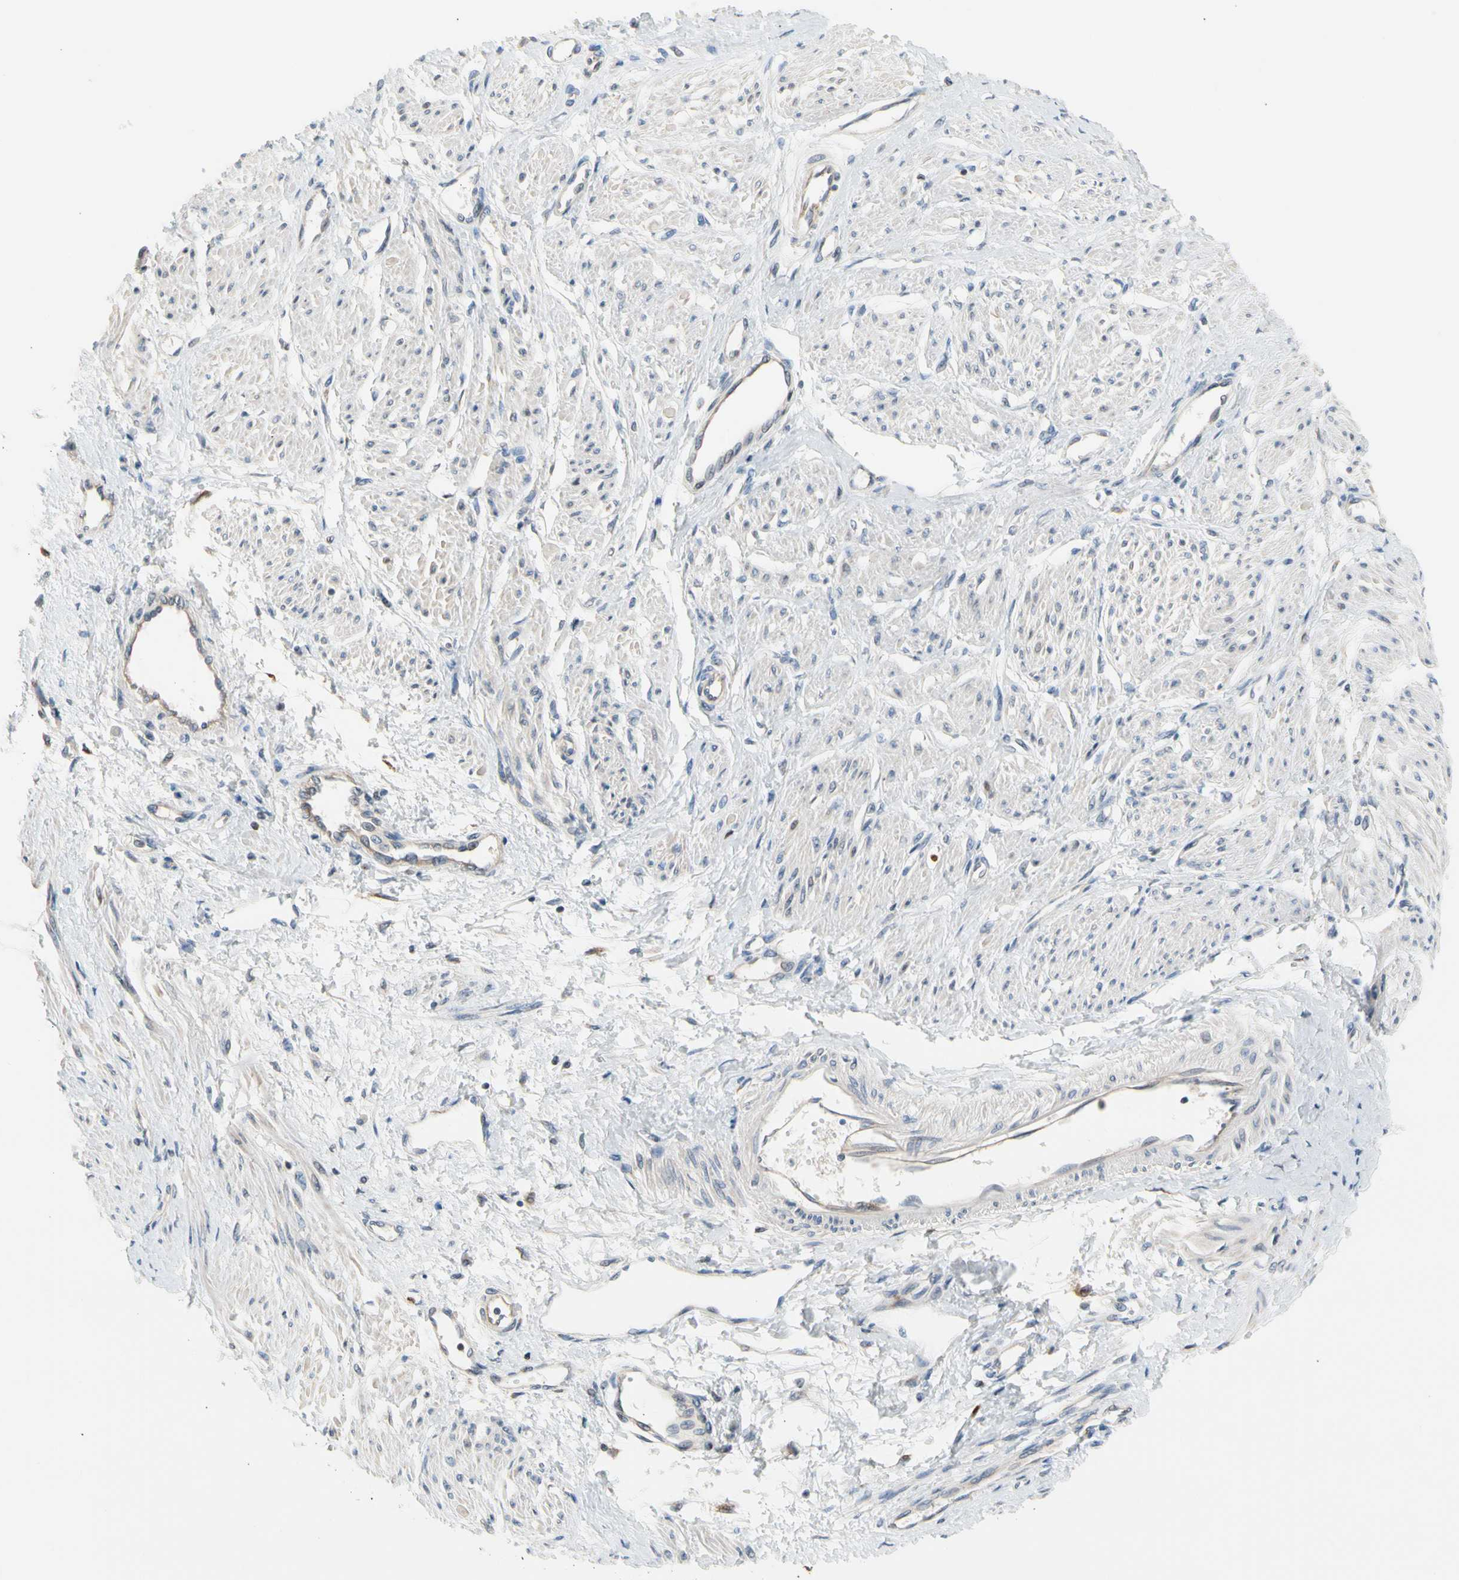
{"staining": {"intensity": "negative", "quantity": "none", "location": "none"}, "tissue": "smooth muscle", "cell_type": "Smooth muscle cells", "image_type": "normal", "snomed": [{"axis": "morphology", "description": "Normal tissue, NOS"}, {"axis": "topography", "description": "Smooth muscle"}, {"axis": "topography", "description": "Uterus"}], "caption": "A histopathology image of smooth muscle stained for a protein reveals no brown staining in smooth muscle cells. Brightfield microscopy of immunohistochemistry (IHC) stained with DAB (3,3'-diaminobenzidine) (brown) and hematoxylin (blue), captured at high magnification.", "gene": "MAP3K3", "patient": {"sex": "female", "age": 39}}